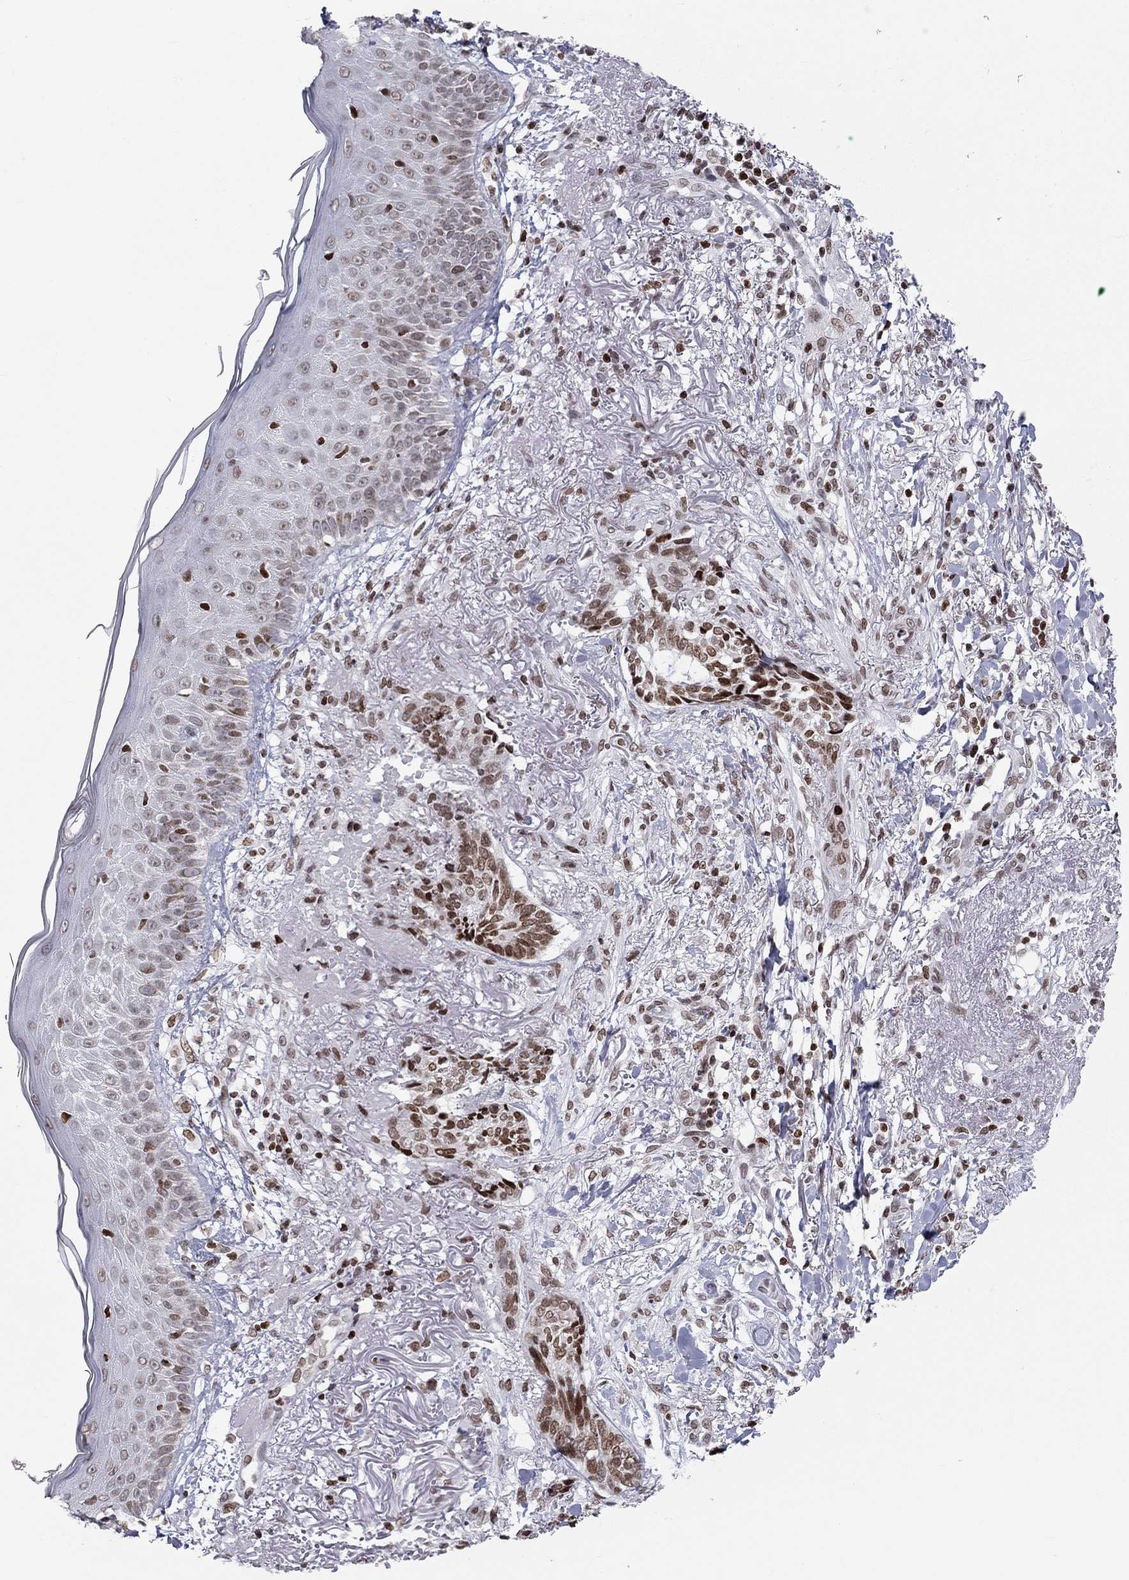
{"staining": {"intensity": "moderate", "quantity": ">75%", "location": "nuclear"}, "tissue": "skin cancer", "cell_type": "Tumor cells", "image_type": "cancer", "snomed": [{"axis": "morphology", "description": "Normal tissue, NOS"}, {"axis": "morphology", "description": "Basal cell carcinoma"}, {"axis": "topography", "description": "Skin"}], "caption": "Human skin cancer stained with a protein marker displays moderate staining in tumor cells.", "gene": "H2AX", "patient": {"sex": "male", "age": 84}}